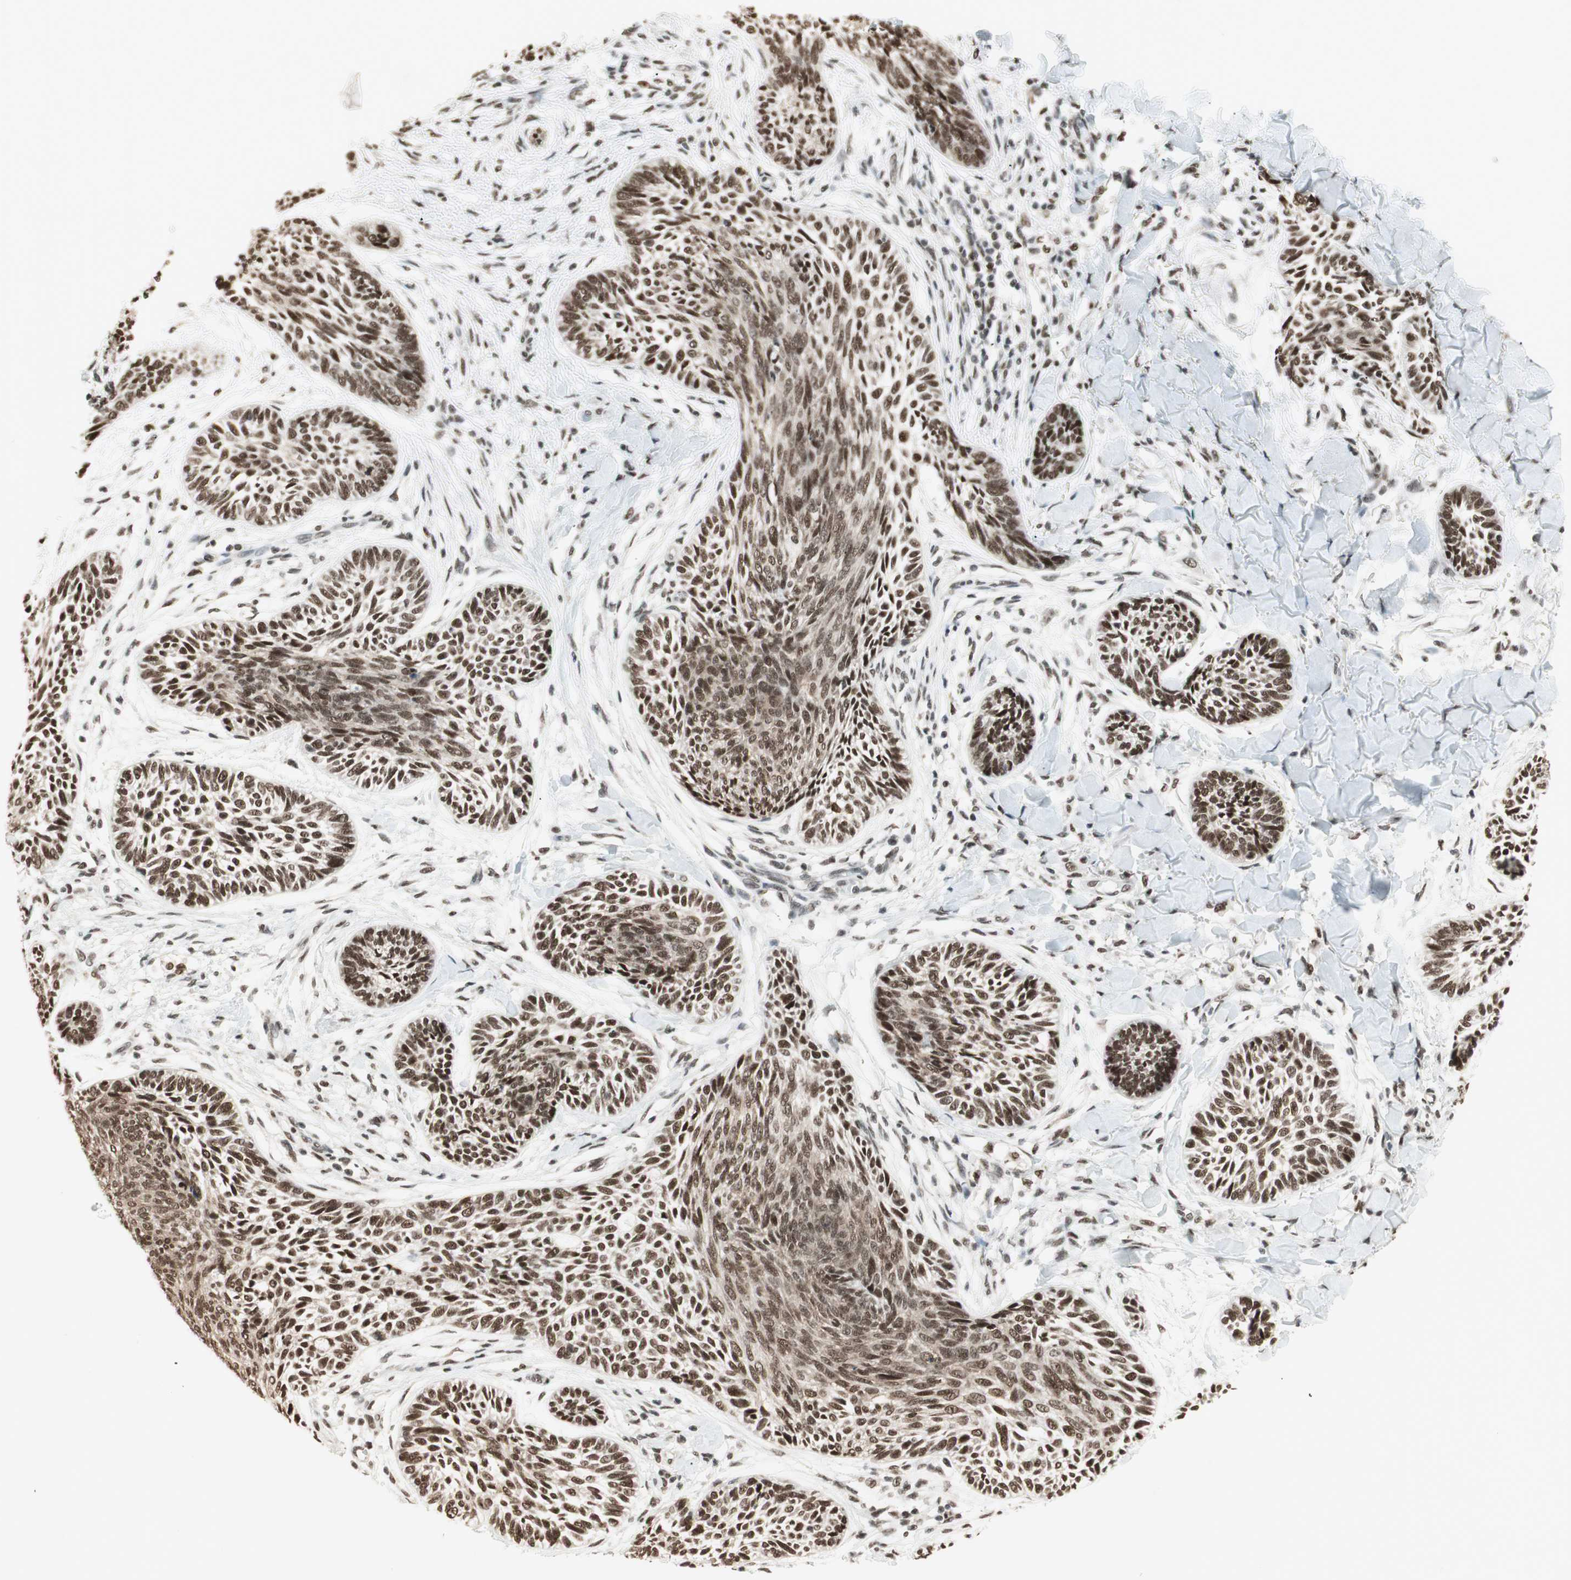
{"staining": {"intensity": "strong", "quantity": ">75%", "location": "nuclear"}, "tissue": "skin cancer", "cell_type": "Tumor cells", "image_type": "cancer", "snomed": [{"axis": "morphology", "description": "Papilloma, NOS"}, {"axis": "morphology", "description": "Basal cell carcinoma"}, {"axis": "topography", "description": "Skin"}], "caption": "Protein staining of skin cancer (papilloma) tissue displays strong nuclear positivity in approximately >75% of tumor cells.", "gene": "SMARCE1", "patient": {"sex": "male", "age": 87}}